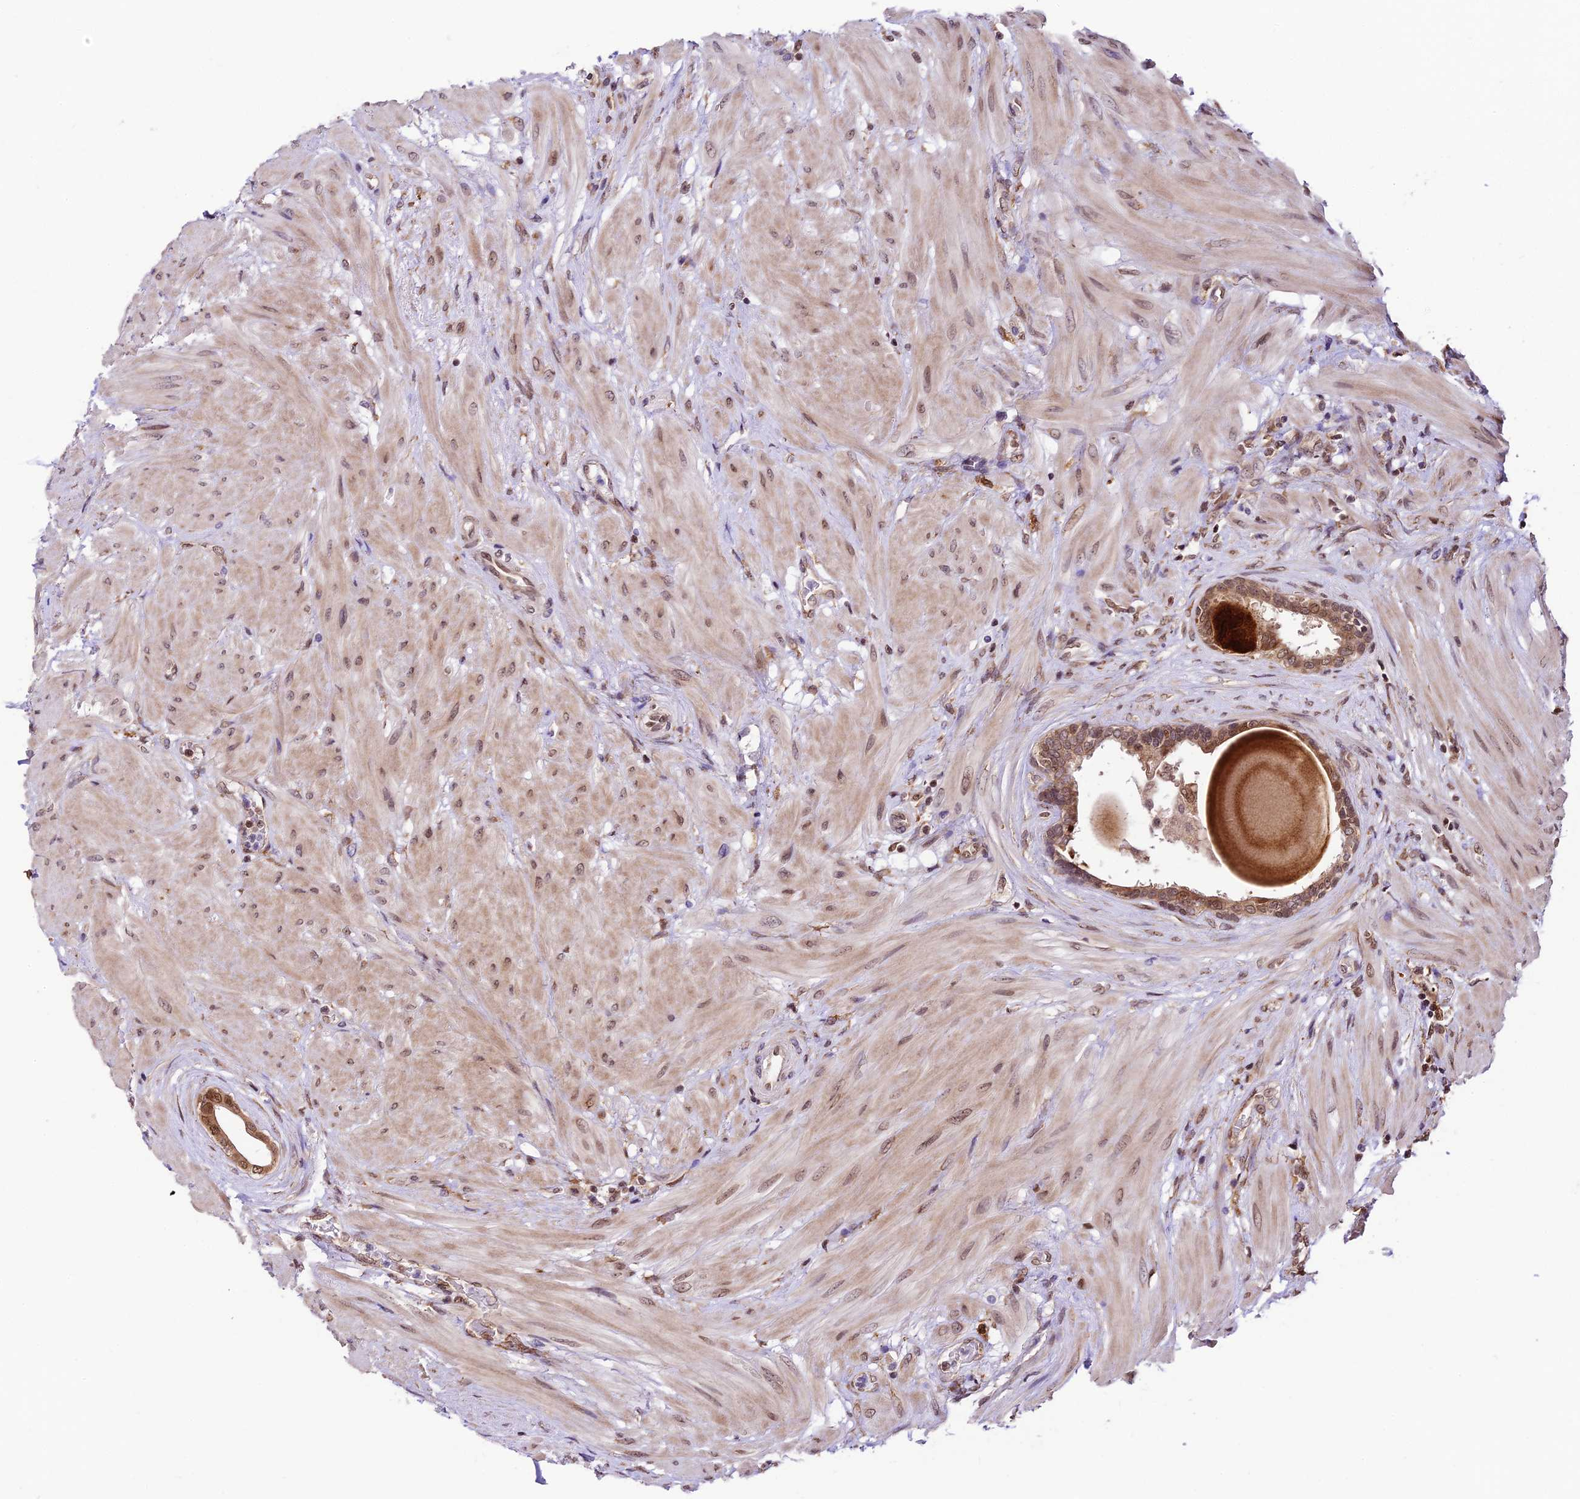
{"staining": {"intensity": "moderate", "quantity": "<25%", "location": "cytoplasmic/membranous,nuclear"}, "tissue": "prostate", "cell_type": "Glandular cells", "image_type": "normal", "snomed": [{"axis": "morphology", "description": "Normal tissue, NOS"}, {"axis": "topography", "description": "Prostate"}], "caption": "Brown immunohistochemical staining in unremarkable human prostate demonstrates moderate cytoplasmic/membranous,nuclear expression in about <25% of glandular cells. (DAB (3,3'-diaminobenzidine) IHC, brown staining for protein, blue staining for nuclei).", "gene": "TRIM22", "patient": {"sex": "male", "age": 48}}